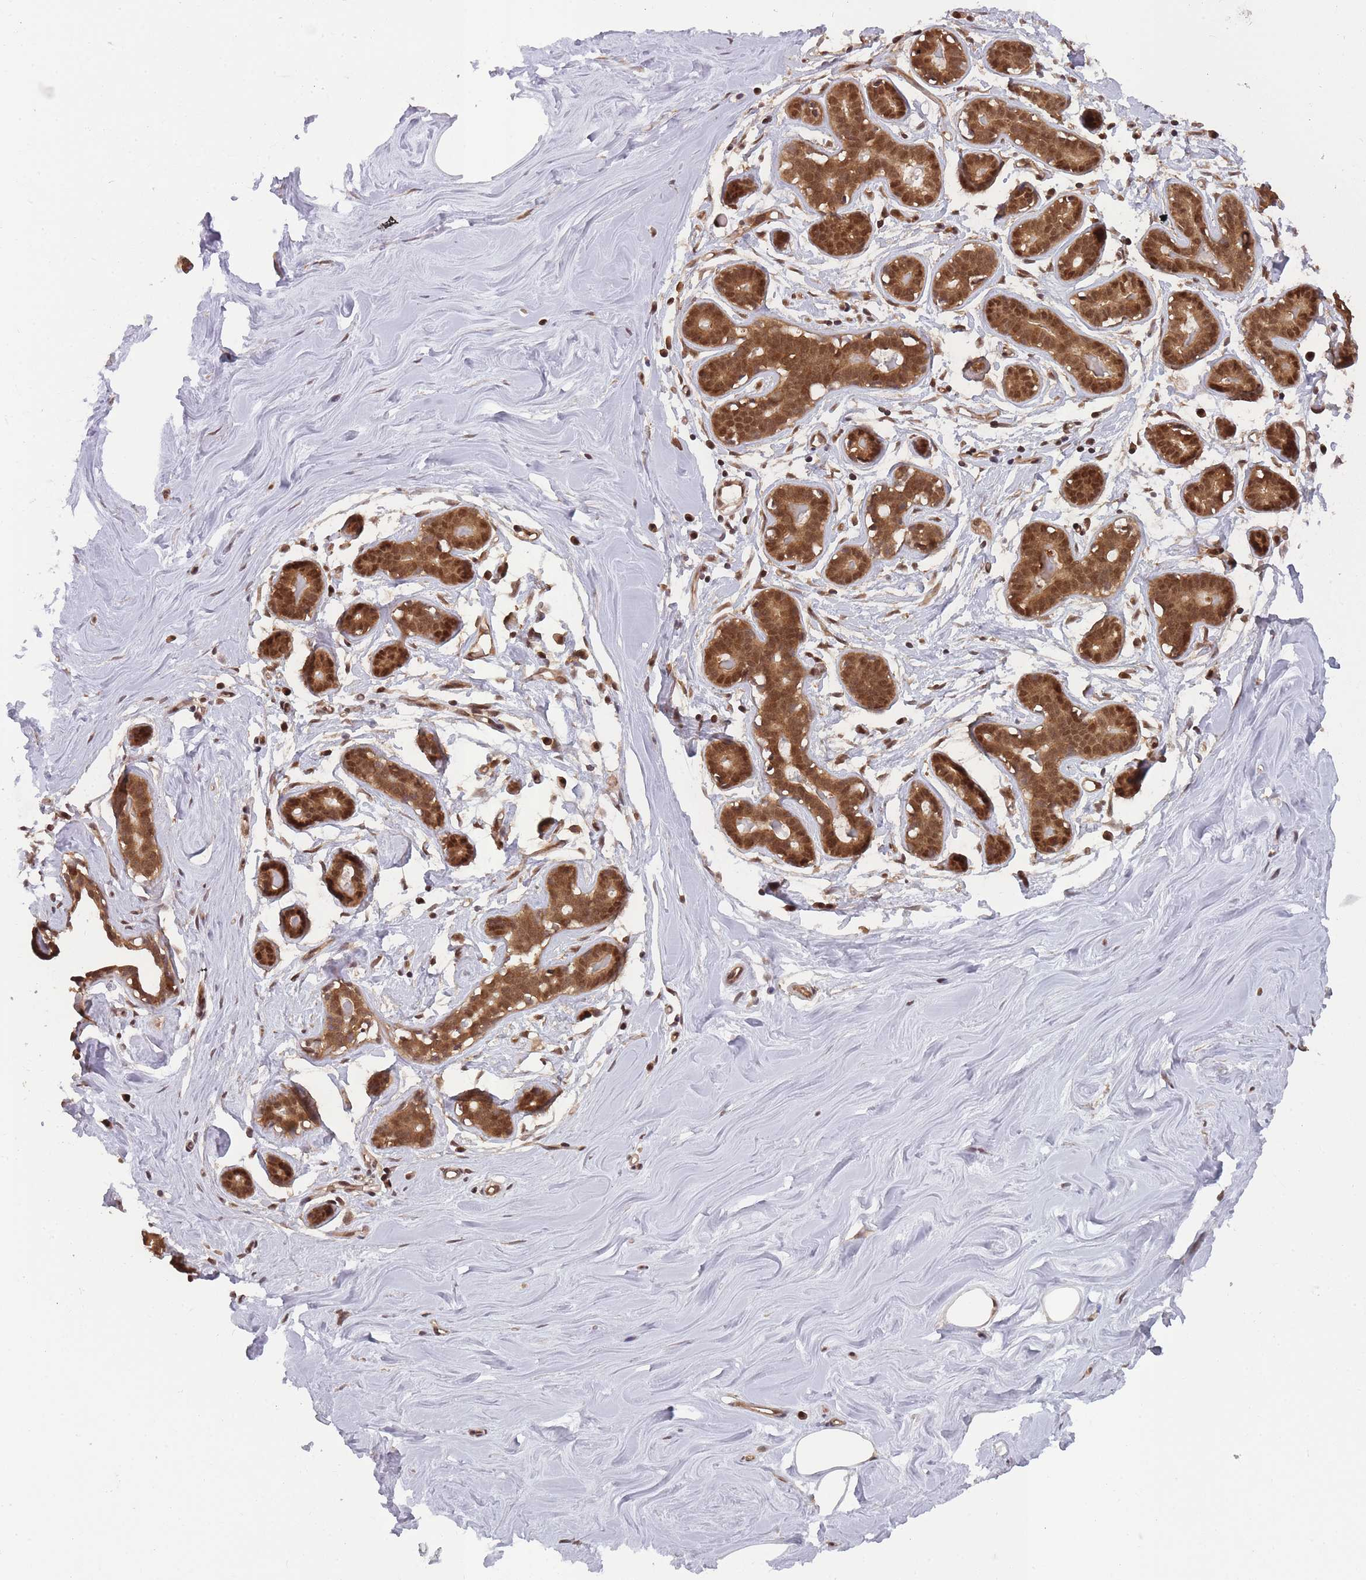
{"staining": {"intensity": "negative", "quantity": "none", "location": "none"}, "tissue": "breast", "cell_type": "Adipocytes", "image_type": "normal", "snomed": [{"axis": "morphology", "description": "Normal tissue, NOS"}, {"axis": "topography", "description": "Breast"}], "caption": "DAB immunohistochemical staining of benign breast displays no significant staining in adipocytes. Nuclei are stained in blue.", "gene": "PPP6R3", "patient": {"sex": "female", "age": 25}}